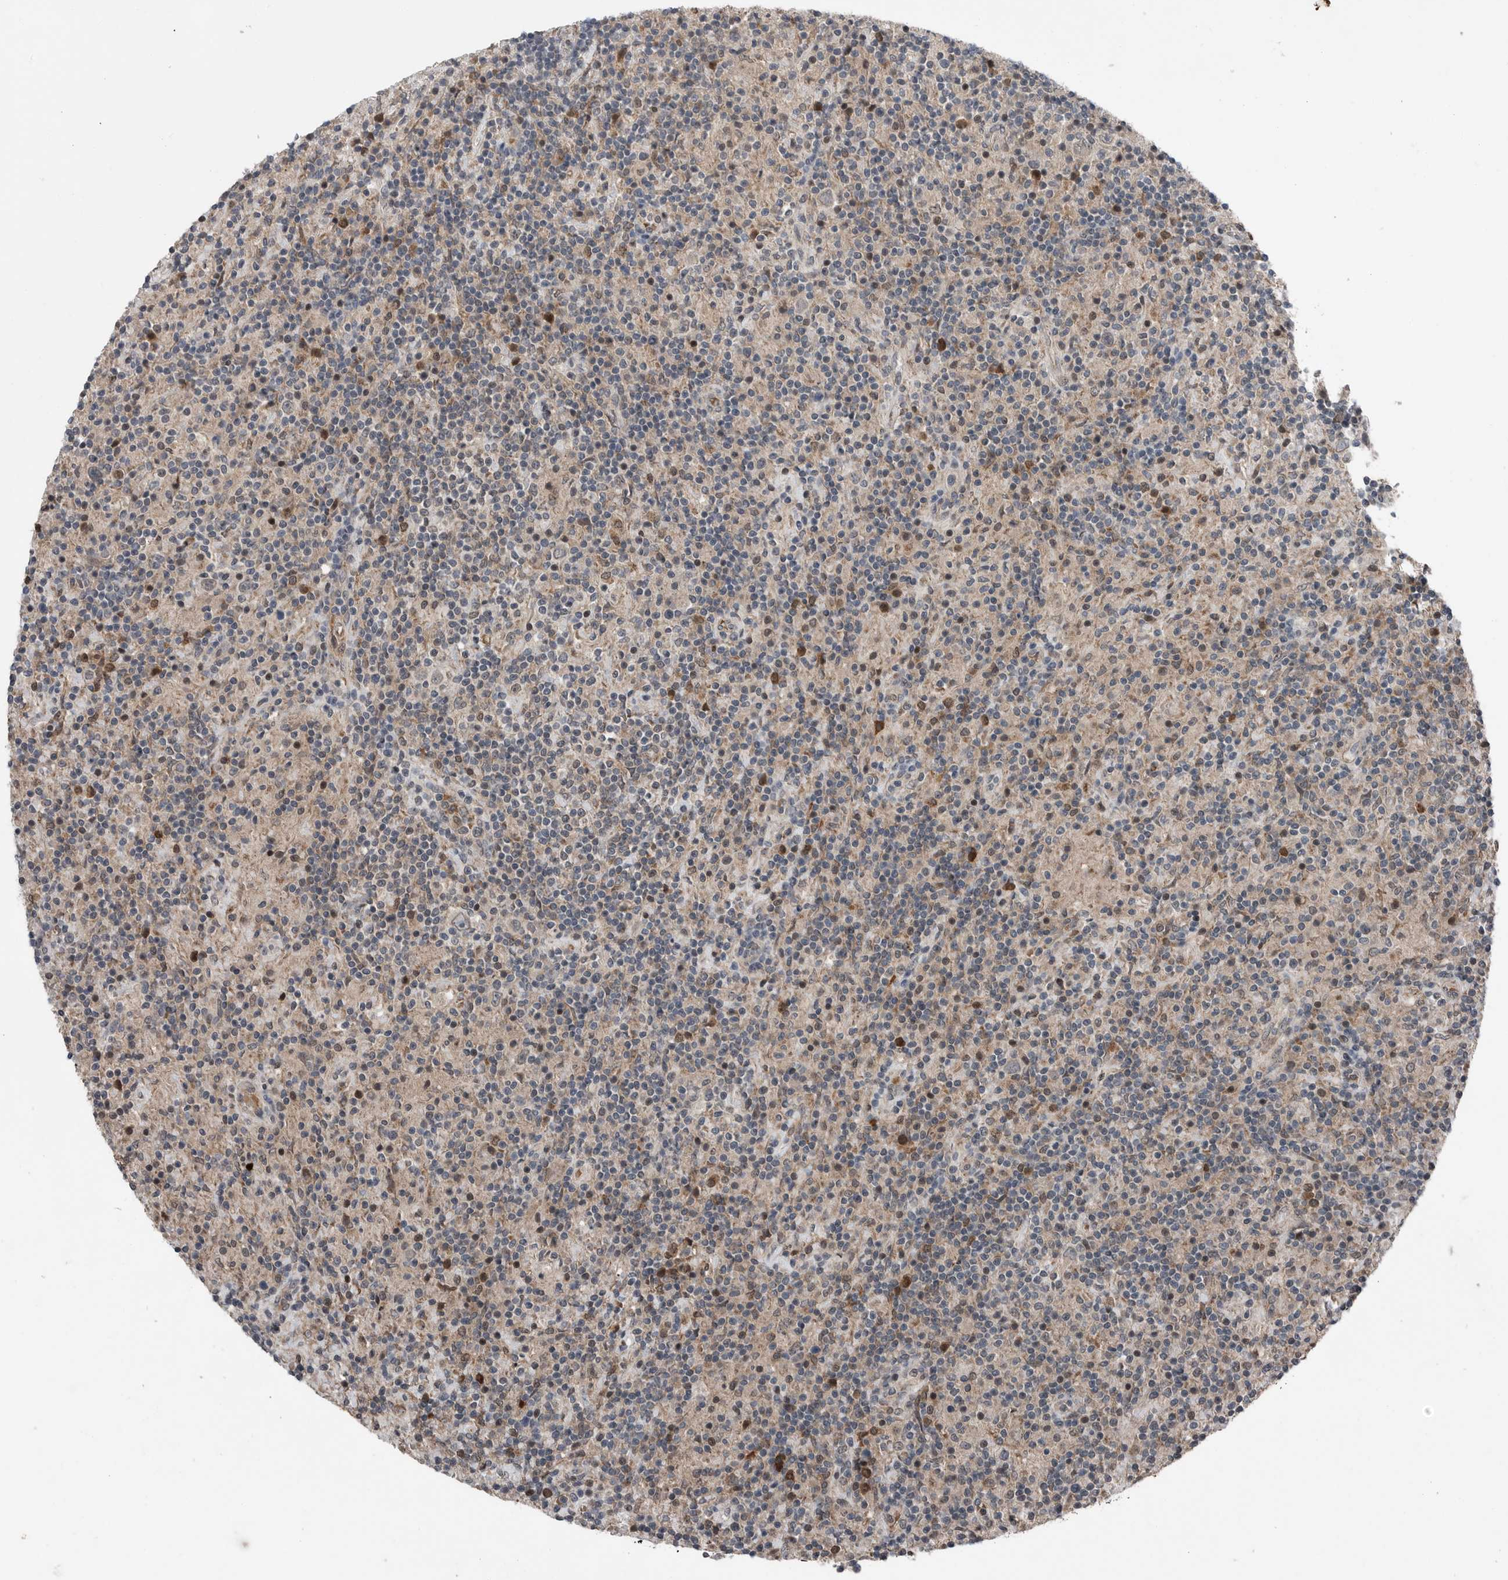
{"staining": {"intensity": "weak", "quantity": "<25%", "location": "cytoplasmic/membranous"}, "tissue": "lymphoma", "cell_type": "Tumor cells", "image_type": "cancer", "snomed": [{"axis": "morphology", "description": "Hodgkin's disease, NOS"}, {"axis": "topography", "description": "Lymph node"}], "caption": "This is an IHC photomicrograph of human lymphoma. There is no positivity in tumor cells.", "gene": "SCP2", "patient": {"sex": "male", "age": 70}}